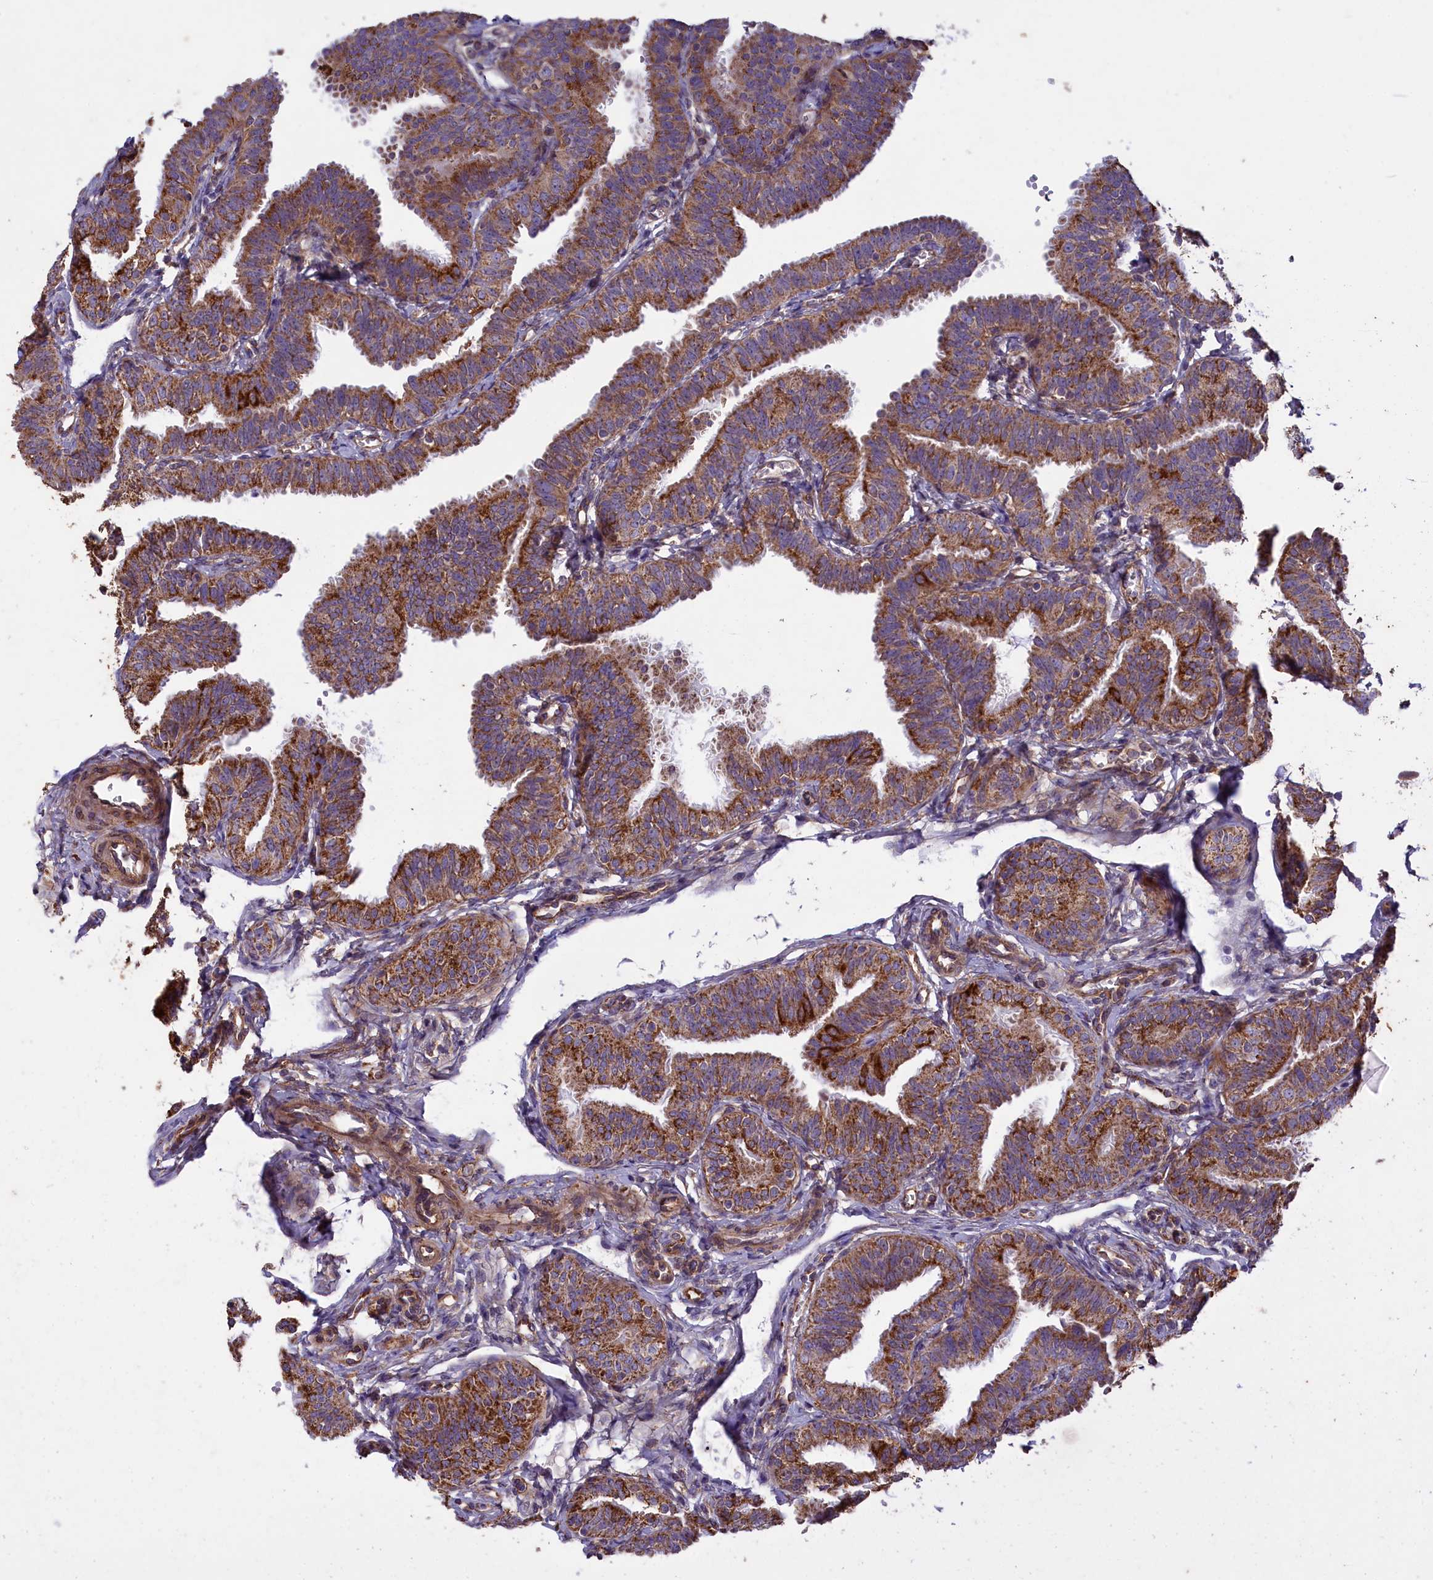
{"staining": {"intensity": "moderate", "quantity": ">75%", "location": "cytoplasmic/membranous"}, "tissue": "fallopian tube", "cell_type": "Glandular cells", "image_type": "normal", "snomed": [{"axis": "morphology", "description": "Normal tissue, NOS"}, {"axis": "topography", "description": "Fallopian tube"}], "caption": "Immunohistochemistry micrograph of normal human fallopian tube stained for a protein (brown), which exhibits medium levels of moderate cytoplasmic/membranous staining in about >75% of glandular cells.", "gene": "ACAD8", "patient": {"sex": "female", "age": 35}}